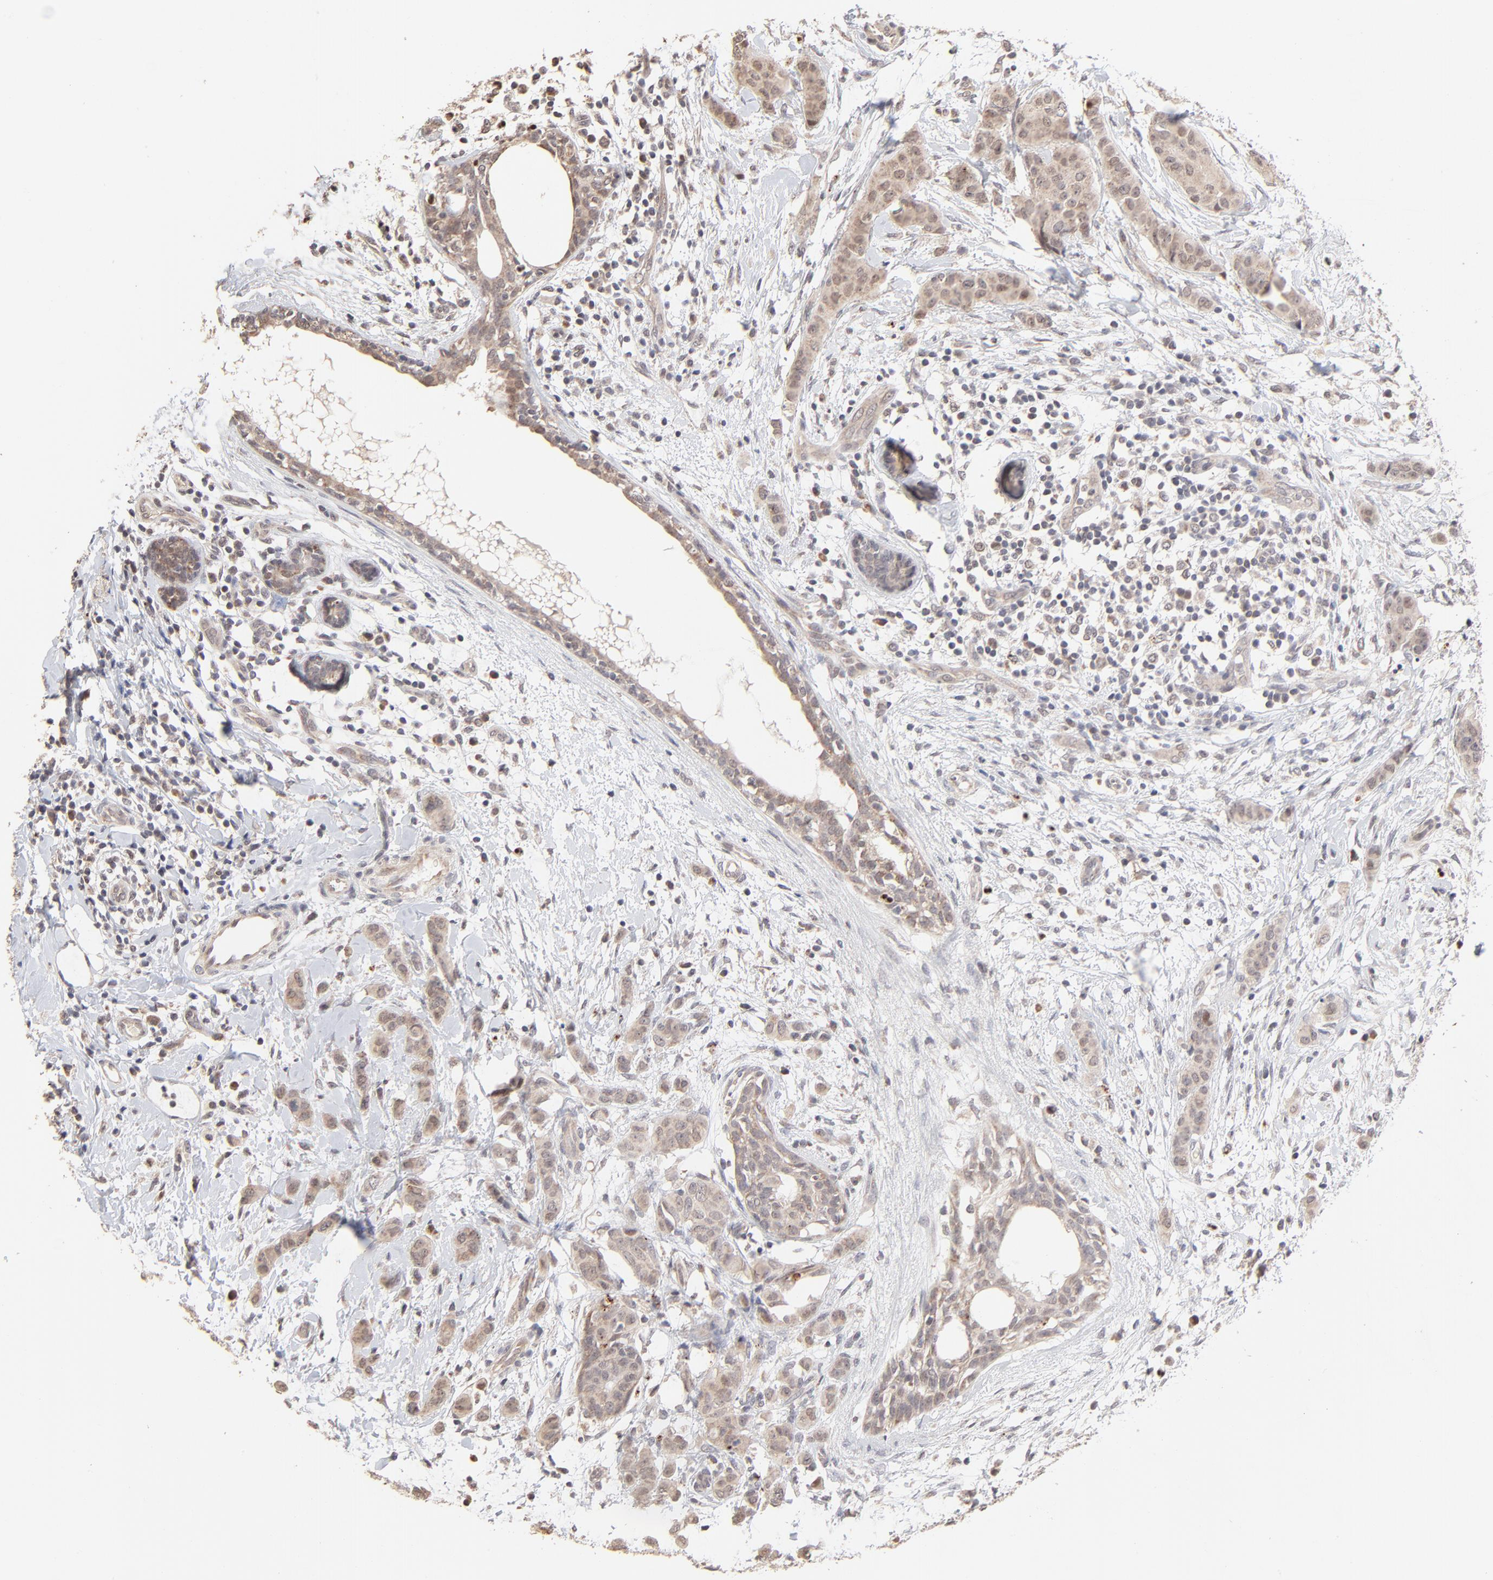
{"staining": {"intensity": "weak", "quantity": ">75%", "location": "cytoplasmic/membranous,nuclear"}, "tissue": "breast cancer", "cell_type": "Tumor cells", "image_type": "cancer", "snomed": [{"axis": "morphology", "description": "Duct carcinoma"}, {"axis": "topography", "description": "Breast"}], "caption": "A brown stain labels weak cytoplasmic/membranous and nuclear staining of a protein in breast cancer tumor cells.", "gene": "MSL2", "patient": {"sex": "female", "age": 40}}